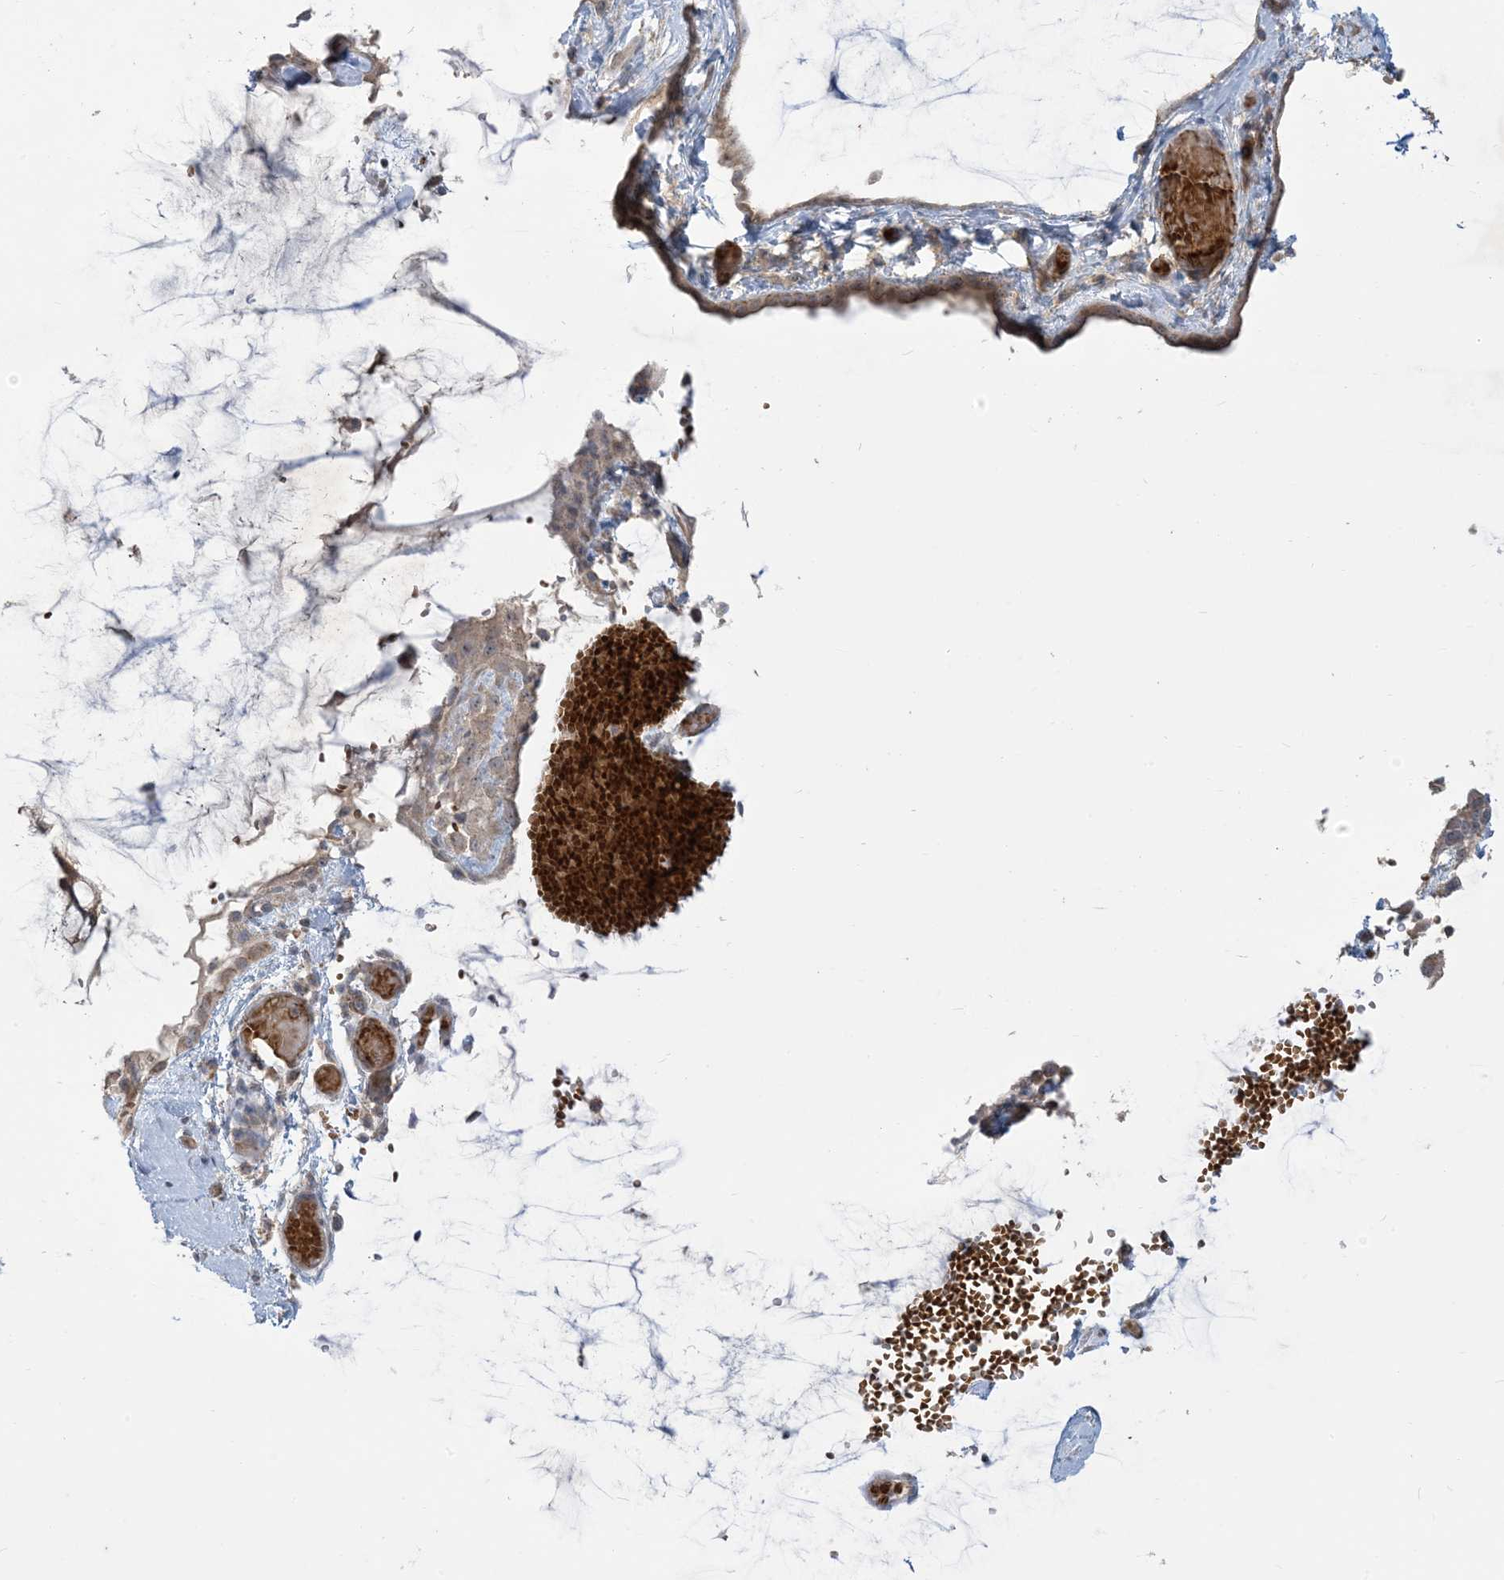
{"staining": {"intensity": "weak", "quantity": ">75%", "location": "cytoplasmic/membranous"}, "tissue": "ovarian cancer", "cell_type": "Tumor cells", "image_type": "cancer", "snomed": [{"axis": "morphology", "description": "Cystadenocarcinoma, mucinous, NOS"}, {"axis": "topography", "description": "Ovary"}], "caption": "High-power microscopy captured an immunohistochemistry histopathology image of ovarian cancer, revealing weak cytoplasmic/membranous positivity in about >75% of tumor cells.", "gene": "KLHL18", "patient": {"sex": "female", "age": 39}}